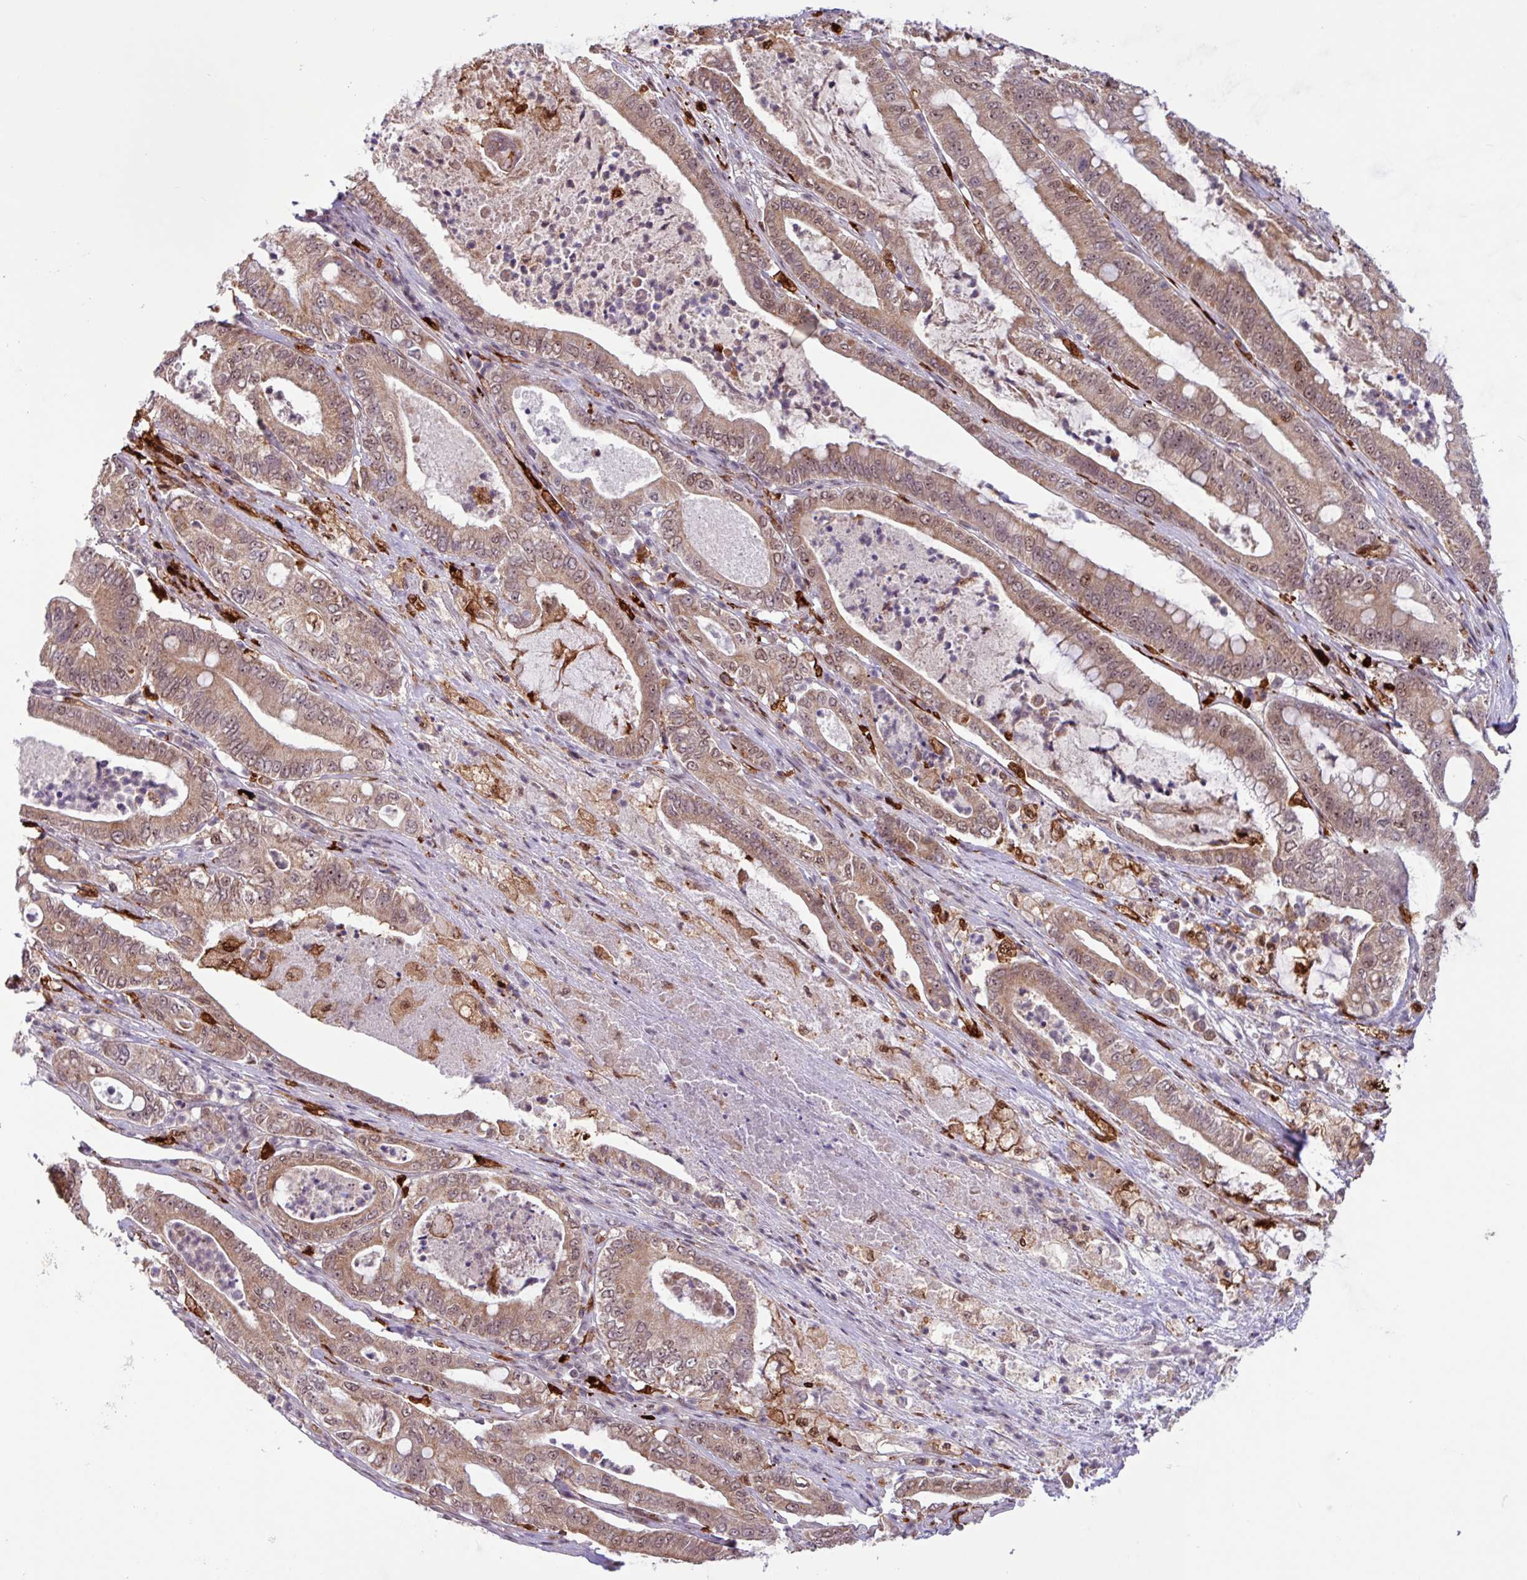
{"staining": {"intensity": "moderate", "quantity": ">75%", "location": "cytoplasmic/membranous,nuclear"}, "tissue": "pancreatic cancer", "cell_type": "Tumor cells", "image_type": "cancer", "snomed": [{"axis": "morphology", "description": "Adenocarcinoma, NOS"}, {"axis": "topography", "description": "Pancreas"}], "caption": "Tumor cells demonstrate medium levels of moderate cytoplasmic/membranous and nuclear staining in about >75% of cells in human pancreatic cancer (adenocarcinoma).", "gene": "BRD3", "patient": {"sex": "male", "age": 71}}